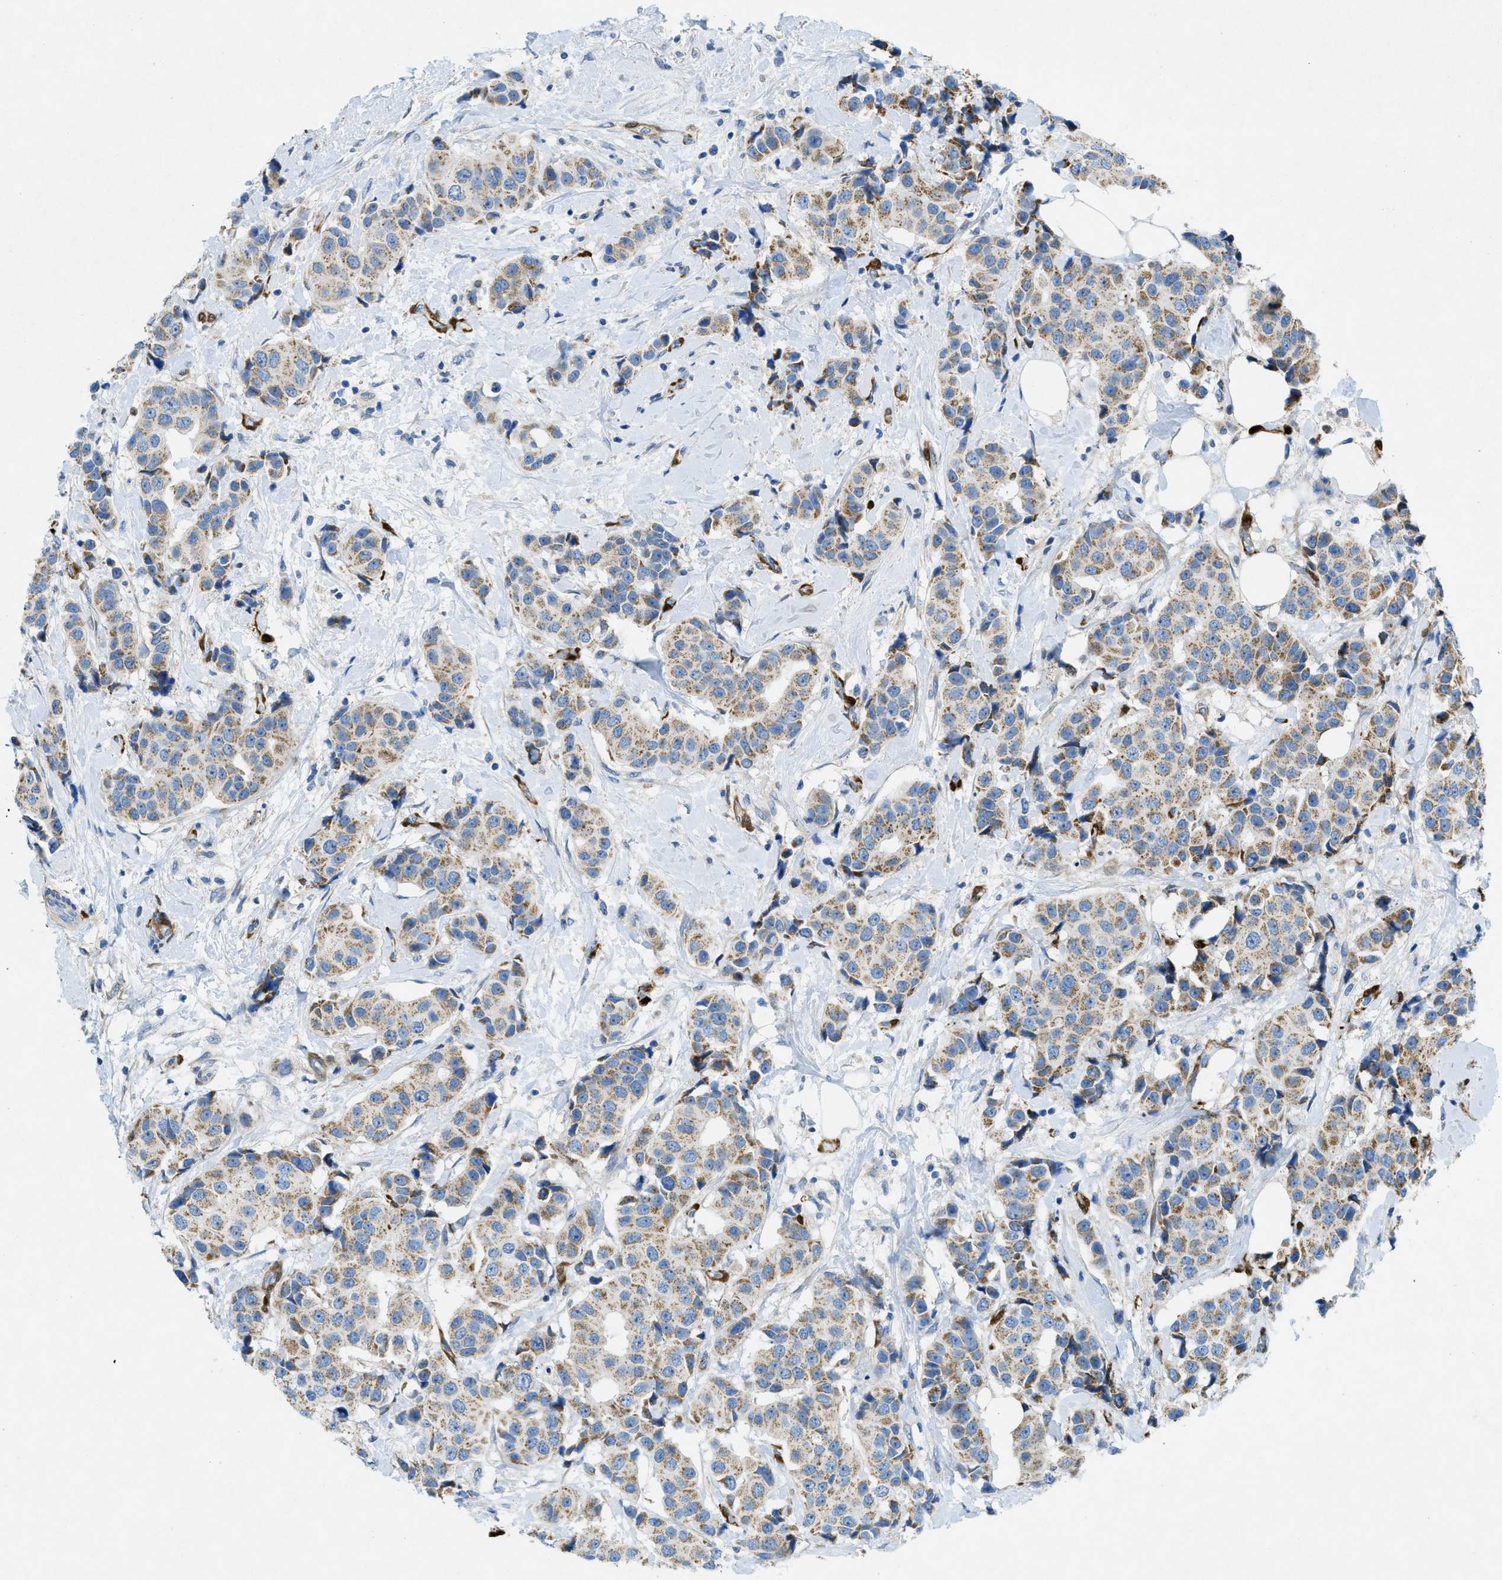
{"staining": {"intensity": "weak", "quantity": ">75%", "location": "cytoplasmic/membranous"}, "tissue": "breast cancer", "cell_type": "Tumor cells", "image_type": "cancer", "snomed": [{"axis": "morphology", "description": "Normal tissue, NOS"}, {"axis": "morphology", "description": "Duct carcinoma"}, {"axis": "topography", "description": "Breast"}], "caption": "Breast cancer was stained to show a protein in brown. There is low levels of weak cytoplasmic/membranous positivity in approximately >75% of tumor cells.", "gene": "CYGB", "patient": {"sex": "female", "age": 39}}